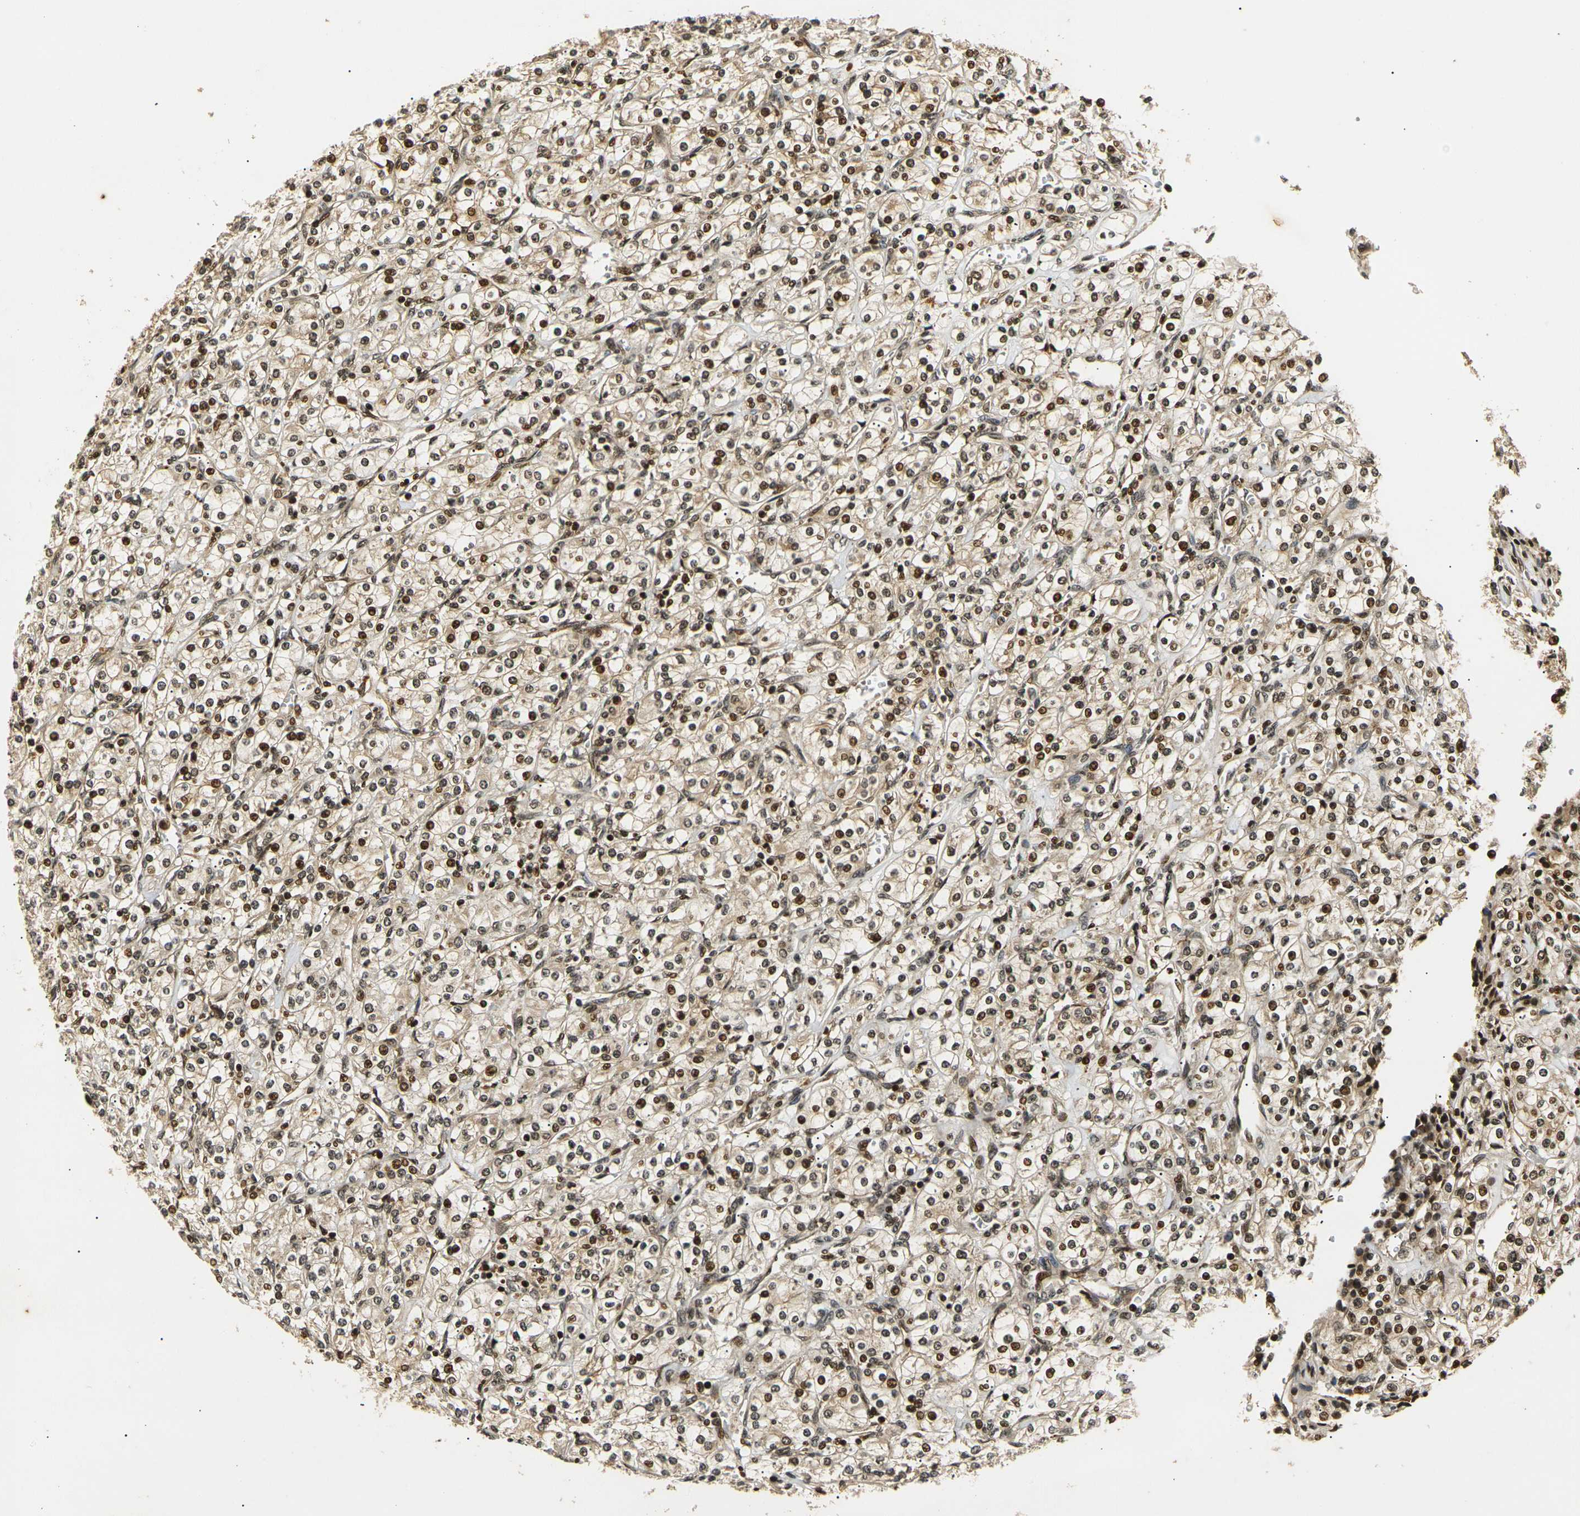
{"staining": {"intensity": "strong", "quantity": ">75%", "location": "cytoplasmic/membranous,nuclear"}, "tissue": "renal cancer", "cell_type": "Tumor cells", "image_type": "cancer", "snomed": [{"axis": "morphology", "description": "Adenocarcinoma, NOS"}, {"axis": "topography", "description": "Kidney"}], "caption": "Strong cytoplasmic/membranous and nuclear protein staining is identified in approximately >75% of tumor cells in renal adenocarcinoma.", "gene": "ACTL6A", "patient": {"sex": "male", "age": 77}}